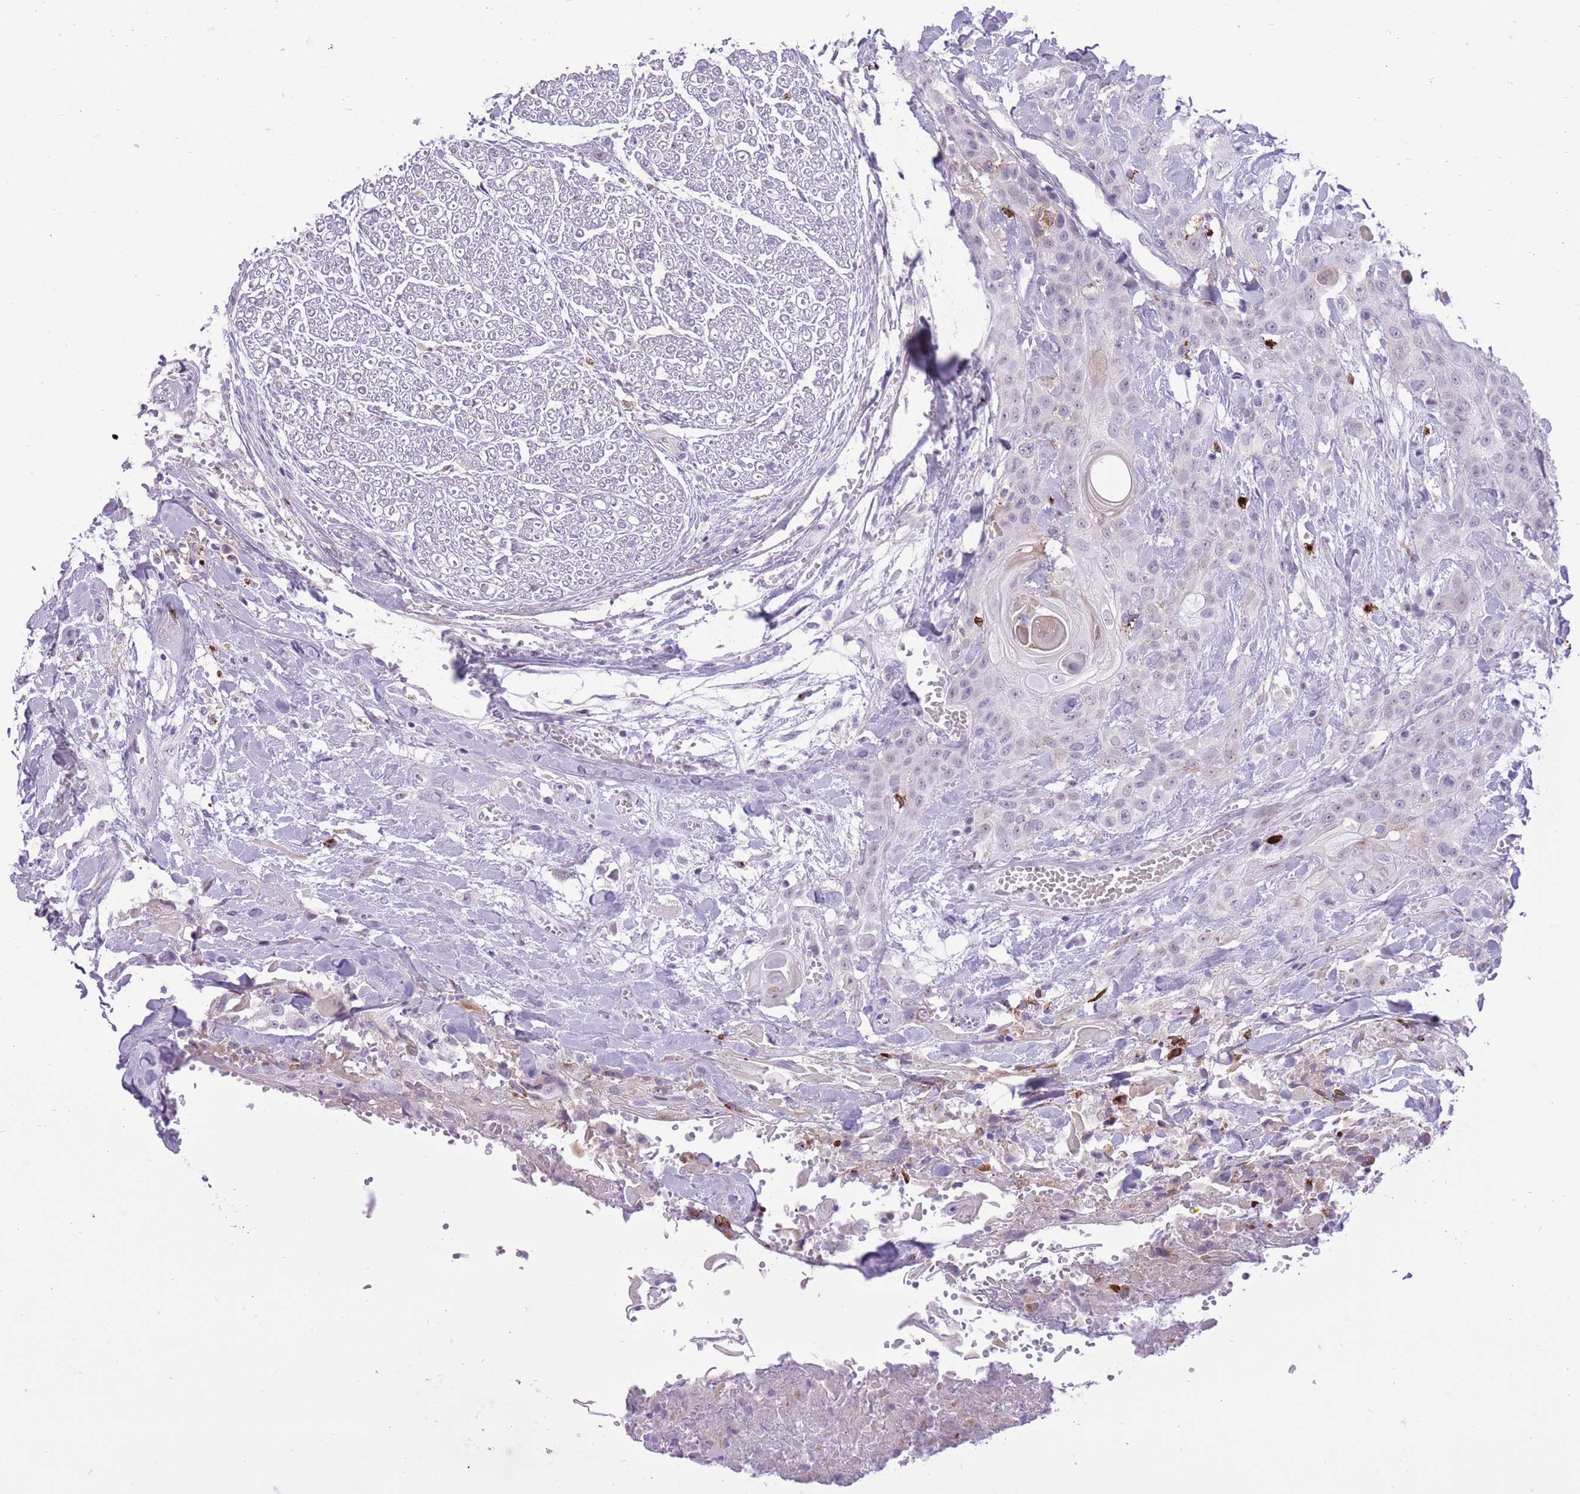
{"staining": {"intensity": "weak", "quantity": "<25%", "location": "cytoplasmic/membranous"}, "tissue": "head and neck cancer", "cell_type": "Tumor cells", "image_type": "cancer", "snomed": [{"axis": "morphology", "description": "Squamous cell carcinoma, NOS"}, {"axis": "topography", "description": "Head-Neck"}], "caption": "The immunohistochemistry photomicrograph has no significant expression in tumor cells of squamous cell carcinoma (head and neck) tissue.", "gene": "MEIS3", "patient": {"sex": "female", "age": 43}}